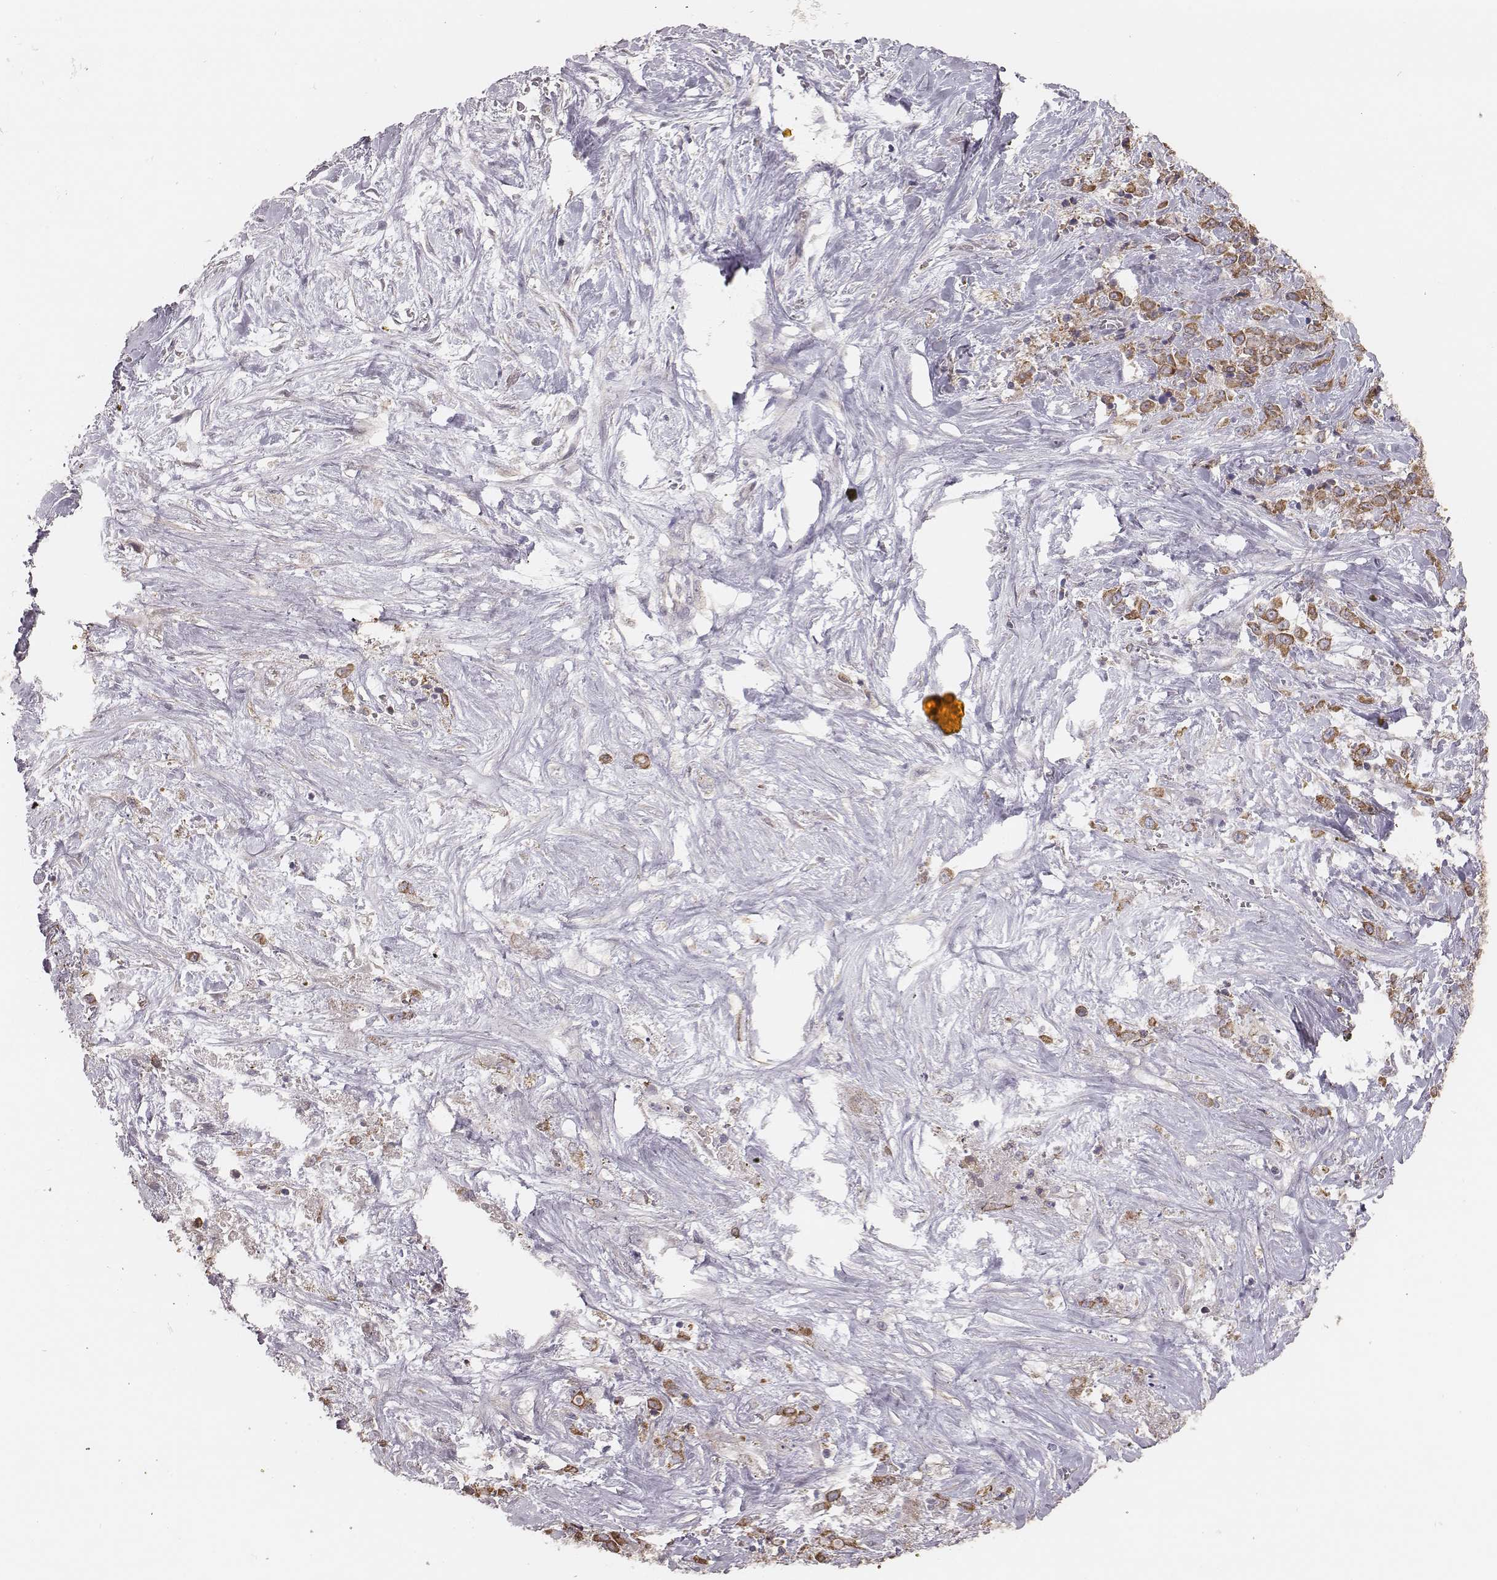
{"staining": {"intensity": "moderate", "quantity": ">75%", "location": "cytoplasmic/membranous"}, "tissue": "stomach cancer", "cell_type": "Tumor cells", "image_type": "cancer", "snomed": [{"axis": "morphology", "description": "Adenocarcinoma, NOS"}, {"axis": "topography", "description": "Stomach"}], "caption": "Moderate cytoplasmic/membranous staining is appreciated in about >75% of tumor cells in stomach adenocarcinoma. The staining was performed using DAB (3,3'-diaminobenzidine) to visualize the protein expression in brown, while the nuclei were stained in blue with hematoxylin (Magnification: 20x).", "gene": "HAVCR1", "patient": {"sex": "female", "age": 76}}